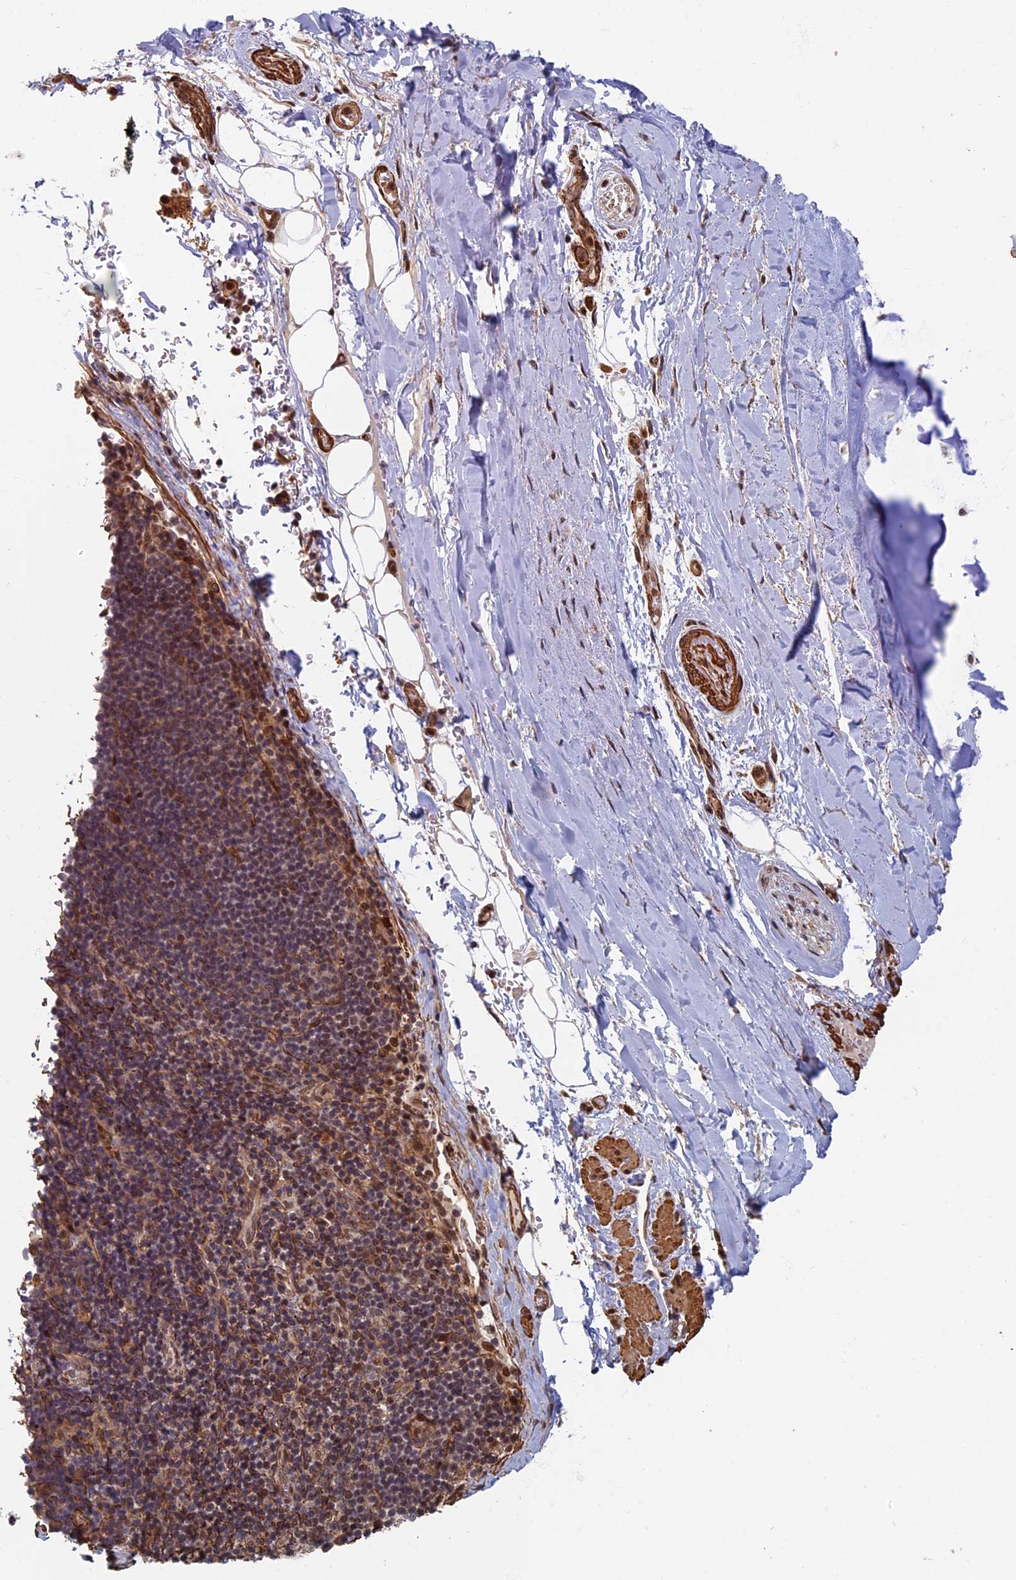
{"staining": {"intensity": "moderate", "quantity": ">75%", "location": "nuclear"}, "tissue": "adipose tissue", "cell_type": "Adipocytes", "image_type": "normal", "snomed": [{"axis": "morphology", "description": "Normal tissue, NOS"}, {"axis": "topography", "description": "Lymph node"}, {"axis": "topography", "description": "Cartilage tissue"}, {"axis": "topography", "description": "Bronchus"}], "caption": "Immunohistochemistry photomicrograph of unremarkable adipose tissue stained for a protein (brown), which reveals medium levels of moderate nuclear staining in about >75% of adipocytes.", "gene": "CTDP1", "patient": {"sex": "male", "age": 63}}